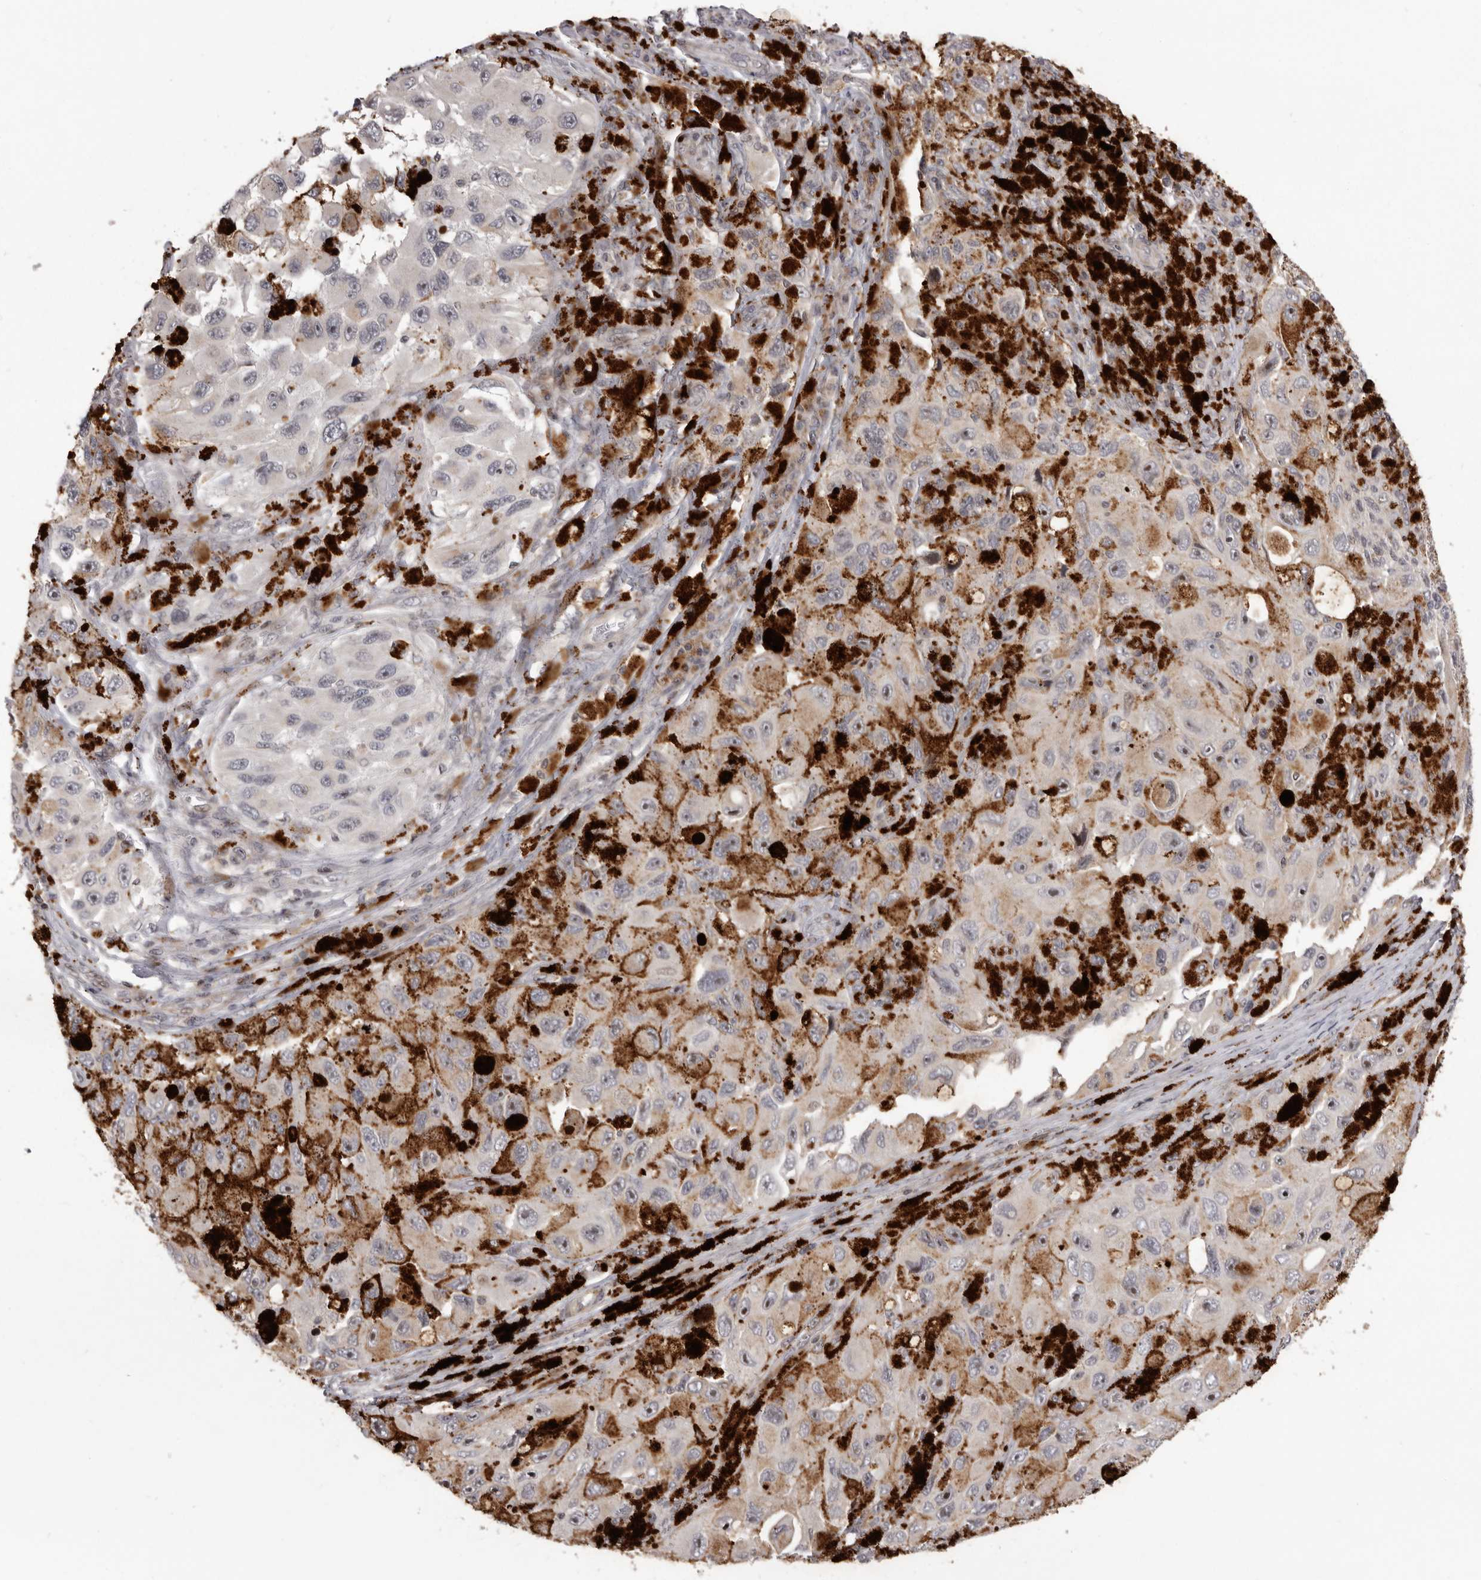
{"staining": {"intensity": "negative", "quantity": "none", "location": "none"}, "tissue": "melanoma", "cell_type": "Tumor cells", "image_type": "cancer", "snomed": [{"axis": "morphology", "description": "Malignant melanoma, NOS"}, {"axis": "topography", "description": "Skin"}], "caption": "Immunohistochemical staining of melanoma reveals no significant expression in tumor cells. Nuclei are stained in blue.", "gene": "AZIN1", "patient": {"sex": "female", "age": 73}}